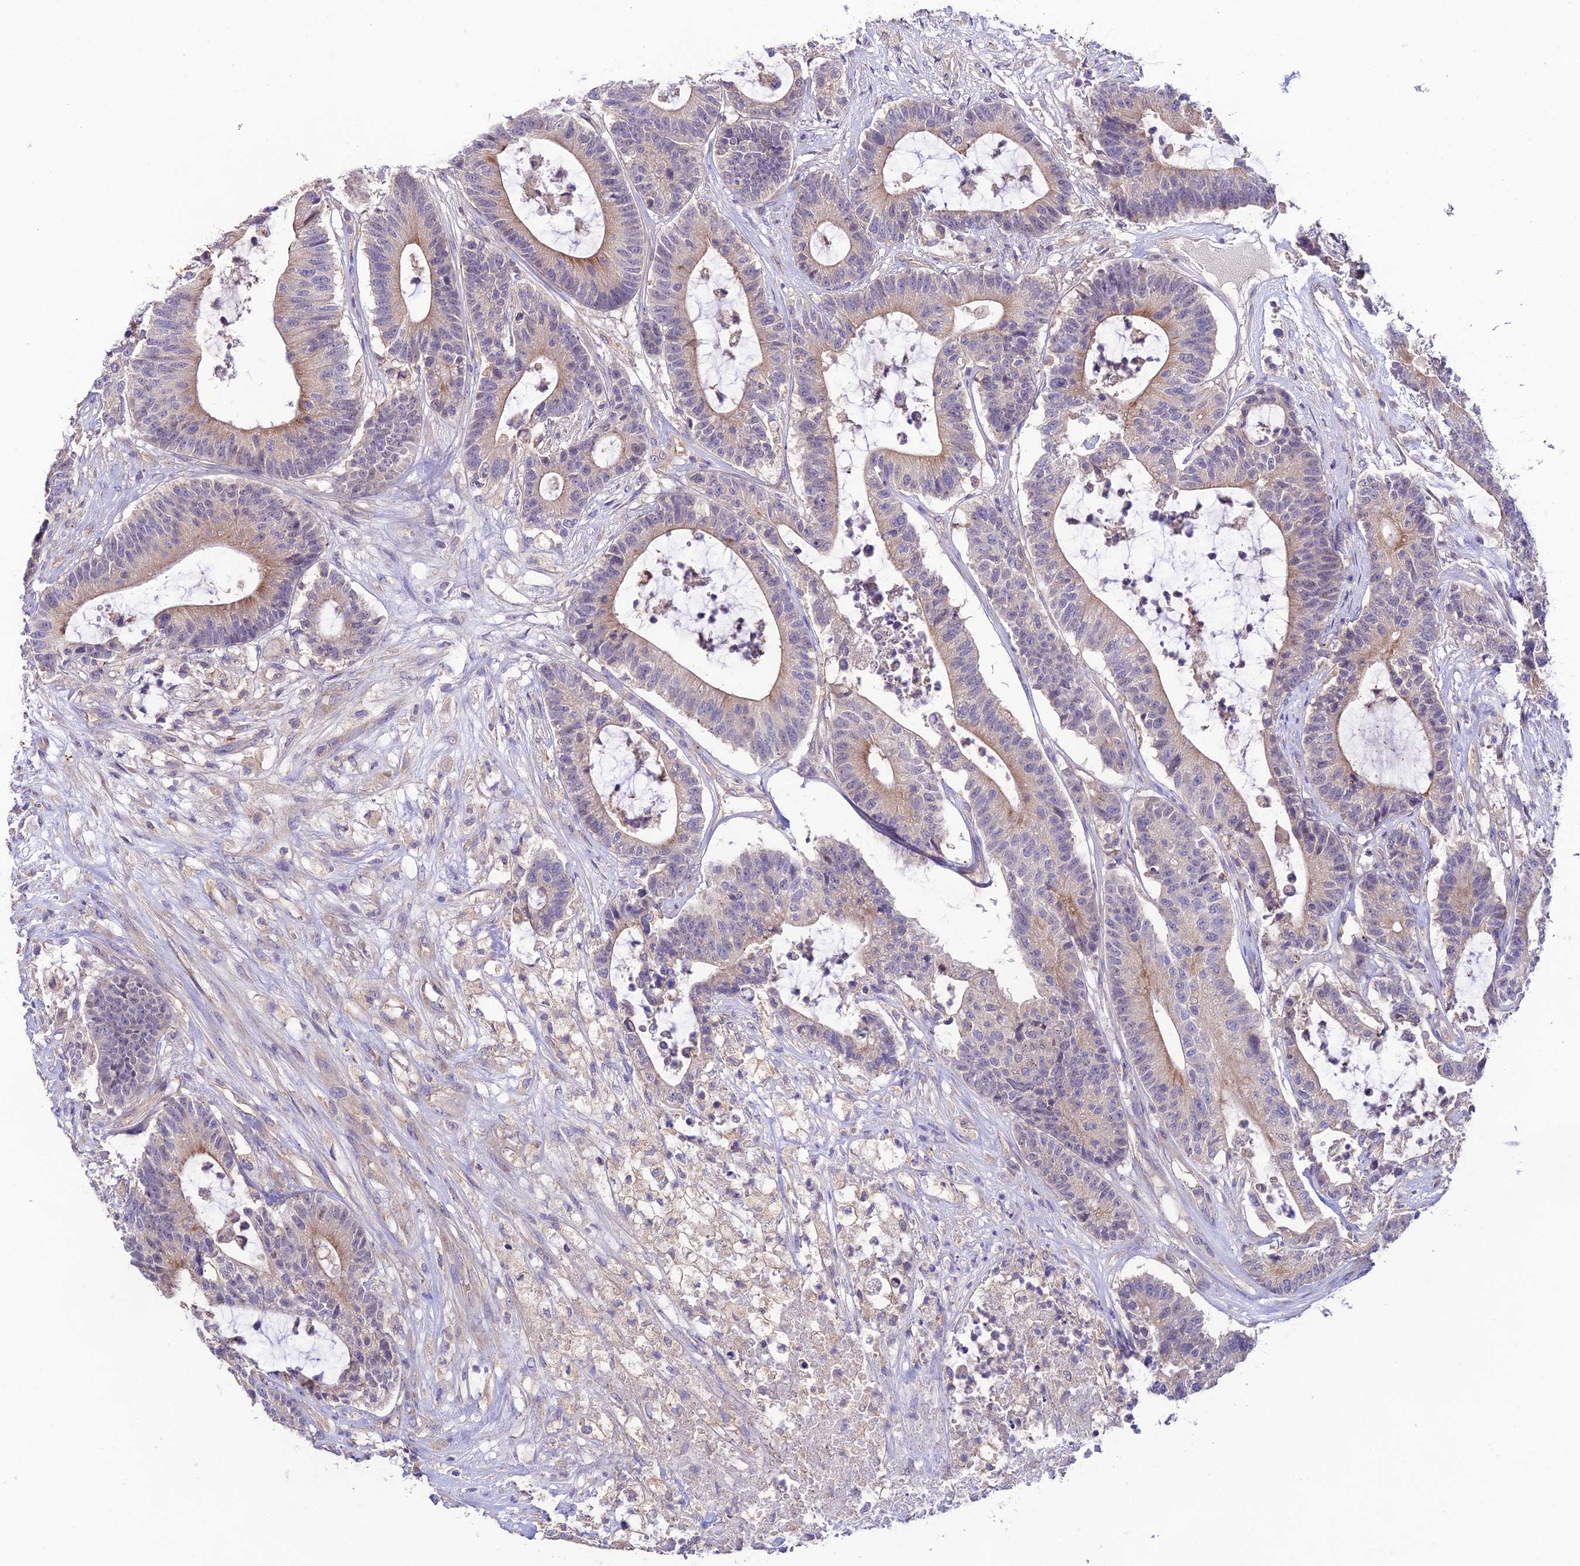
{"staining": {"intensity": "weak", "quantity": "25%-75%", "location": "cytoplasmic/membranous"}, "tissue": "colorectal cancer", "cell_type": "Tumor cells", "image_type": "cancer", "snomed": [{"axis": "morphology", "description": "Adenocarcinoma, NOS"}, {"axis": "topography", "description": "Colon"}], "caption": "High-power microscopy captured an immunohistochemistry (IHC) photomicrograph of colorectal cancer (adenocarcinoma), revealing weak cytoplasmic/membranous expression in approximately 25%-75% of tumor cells.", "gene": "BRME1", "patient": {"sex": "female", "age": 84}}